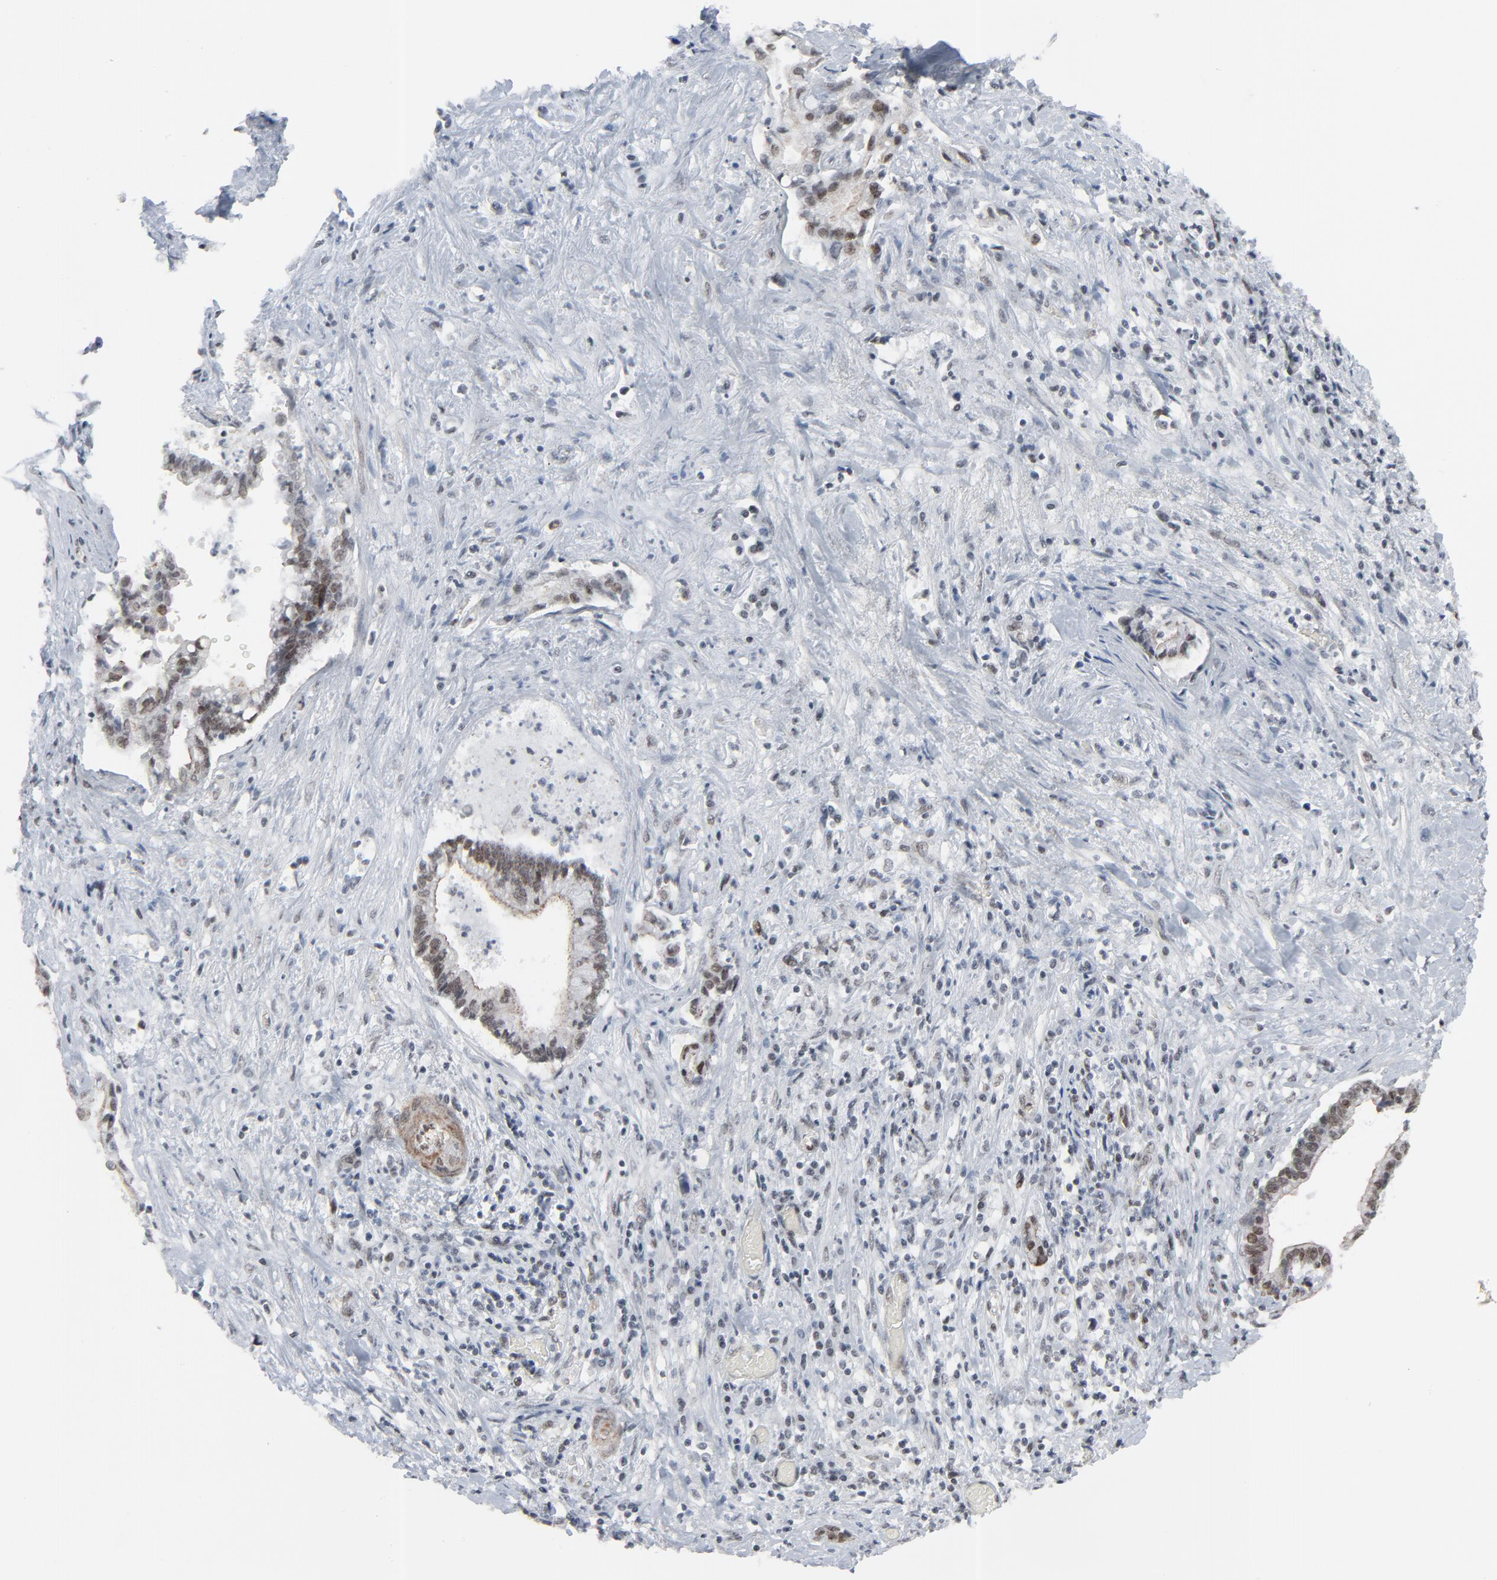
{"staining": {"intensity": "weak", "quantity": "25%-75%", "location": "nuclear"}, "tissue": "liver cancer", "cell_type": "Tumor cells", "image_type": "cancer", "snomed": [{"axis": "morphology", "description": "Cholangiocarcinoma"}, {"axis": "topography", "description": "Liver"}], "caption": "DAB immunohistochemical staining of liver cancer (cholangiocarcinoma) displays weak nuclear protein expression in about 25%-75% of tumor cells.", "gene": "FBXO28", "patient": {"sex": "male", "age": 57}}